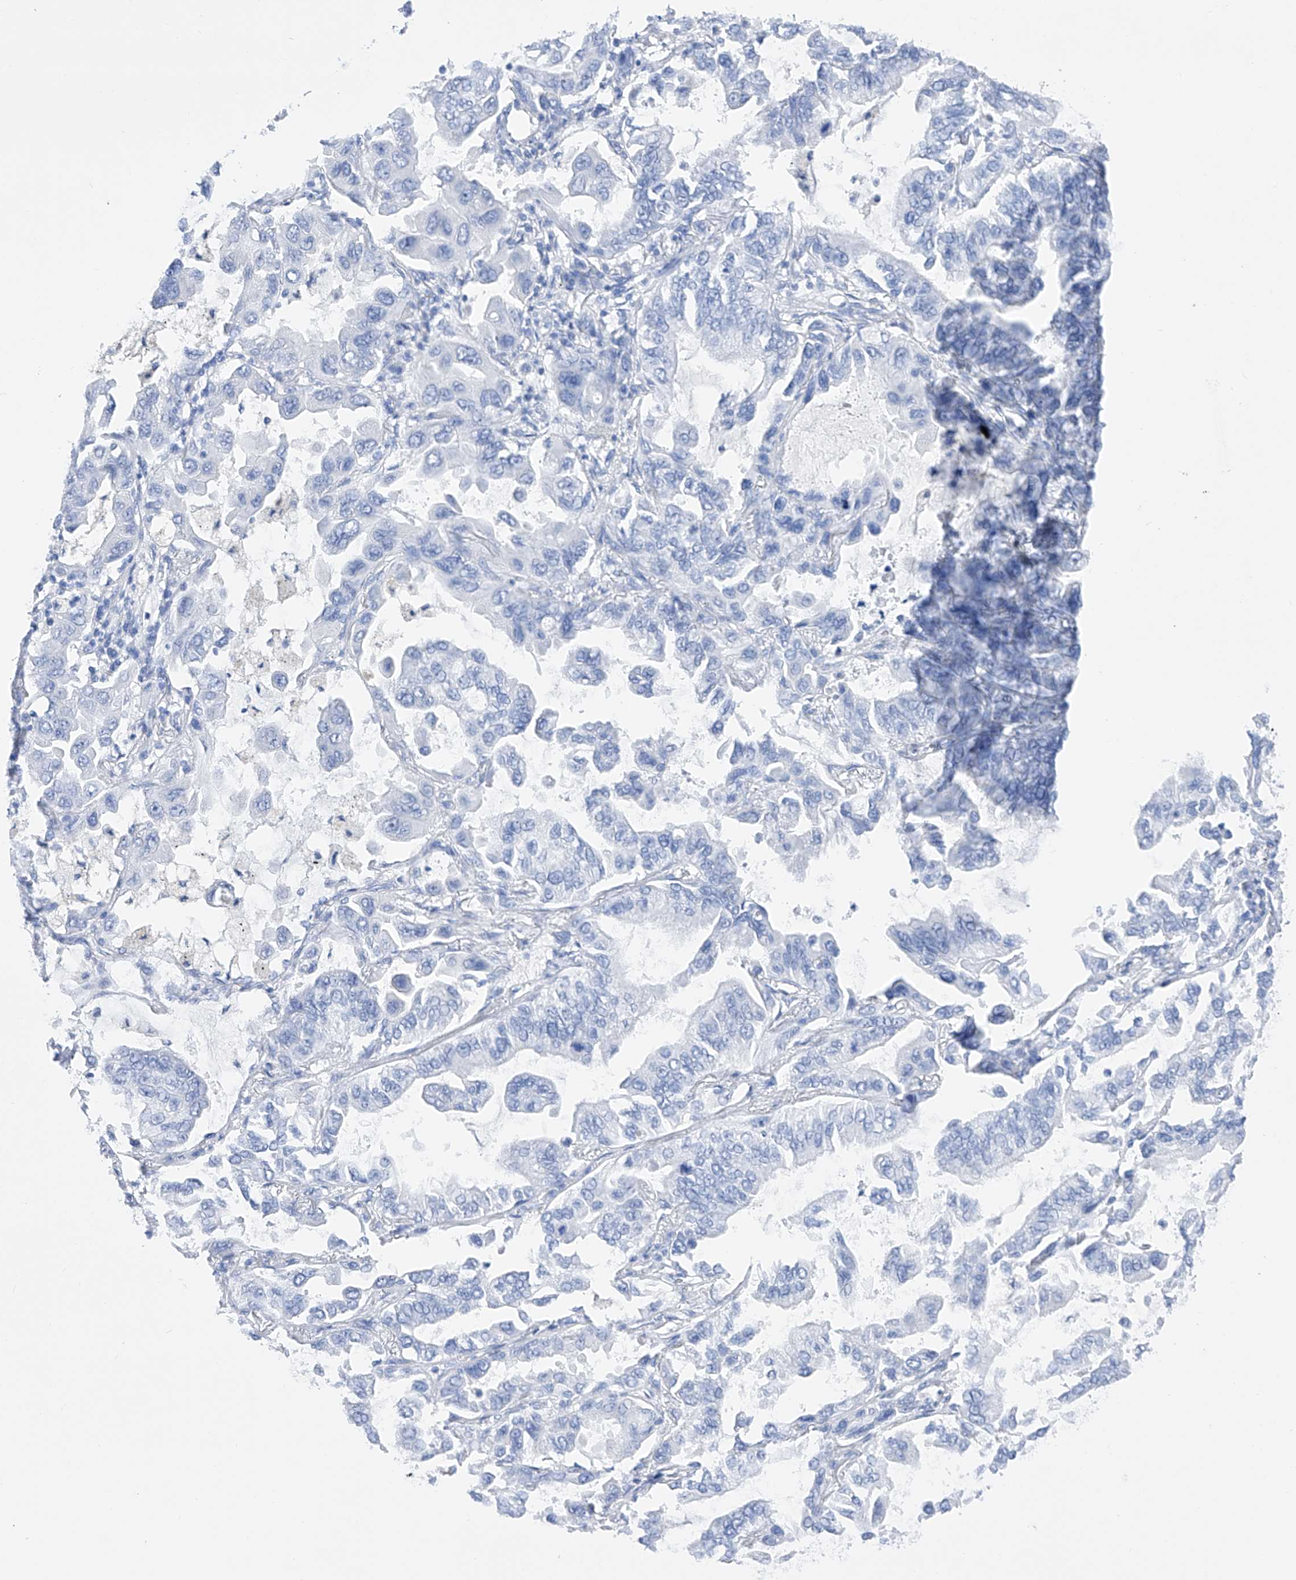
{"staining": {"intensity": "negative", "quantity": "none", "location": "none"}, "tissue": "lung cancer", "cell_type": "Tumor cells", "image_type": "cancer", "snomed": [{"axis": "morphology", "description": "Adenocarcinoma, NOS"}, {"axis": "topography", "description": "Lung"}], "caption": "High power microscopy photomicrograph of an immunohistochemistry histopathology image of lung cancer, revealing no significant expression in tumor cells. The staining was performed using DAB (3,3'-diaminobenzidine) to visualize the protein expression in brown, while the nuclei were stained in blue with hematoxylin (Magnification: 20x).", "gene": "FLG", "patient": {"sex": "male", "age": 64}}